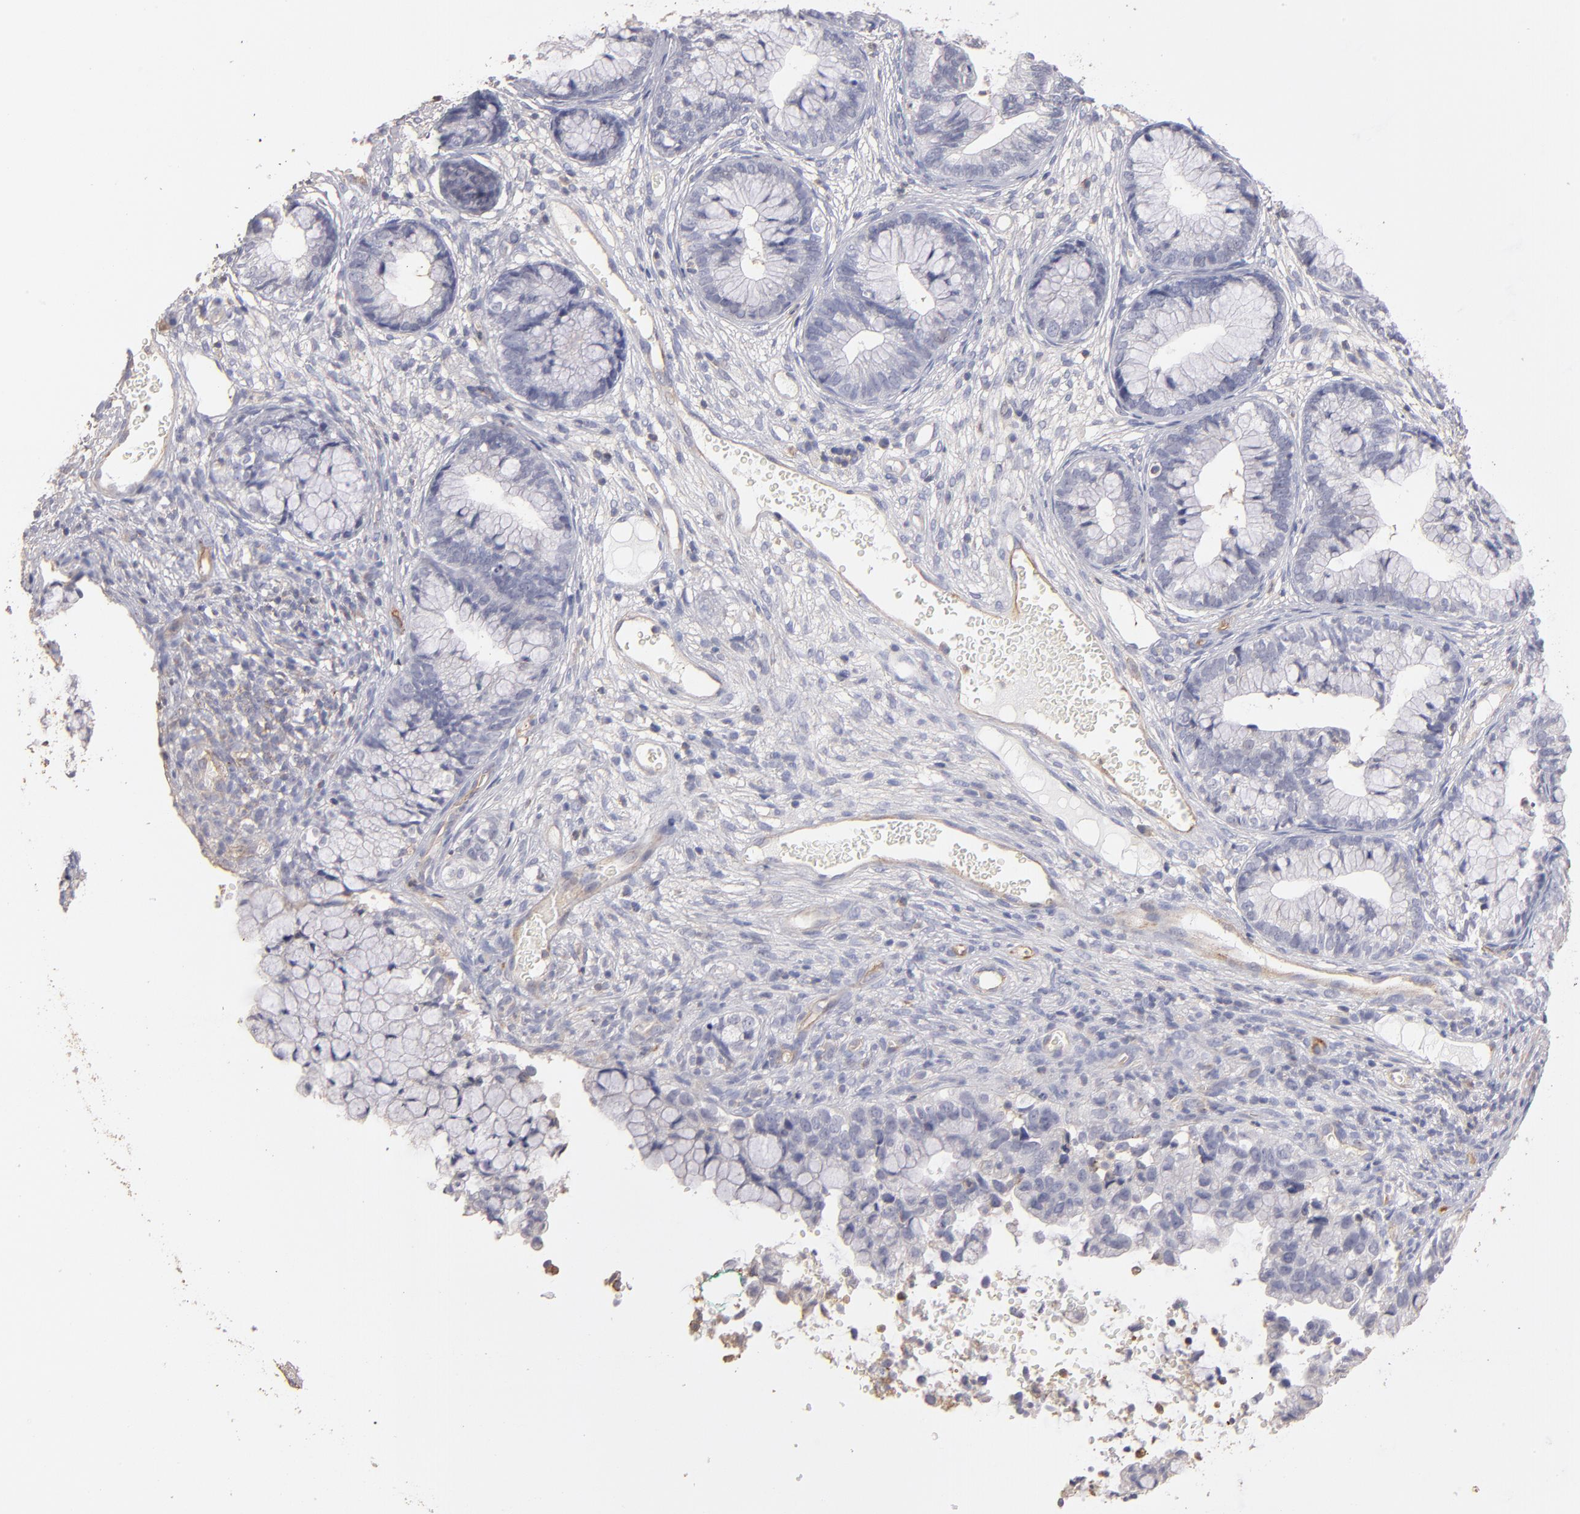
{"staining": {"intensity": "negative", "quantity": "none", "location": "none"}, "tissue": "cervical cancer", "cell_type": "Tumor cells", "image_type": "cancer", "snomed": [{"axis": "morphology", "description": "Adenocarcinoma, NOS"}, {"axis": "topography", "description": "Cervix"}], "caption": "Photomicrograph shows no significant protein expression in tumor cells of cervical cancer (adenocarcinoma).", "gene": "ABCB1", "patient": {"sex": "female", "age": 44}}